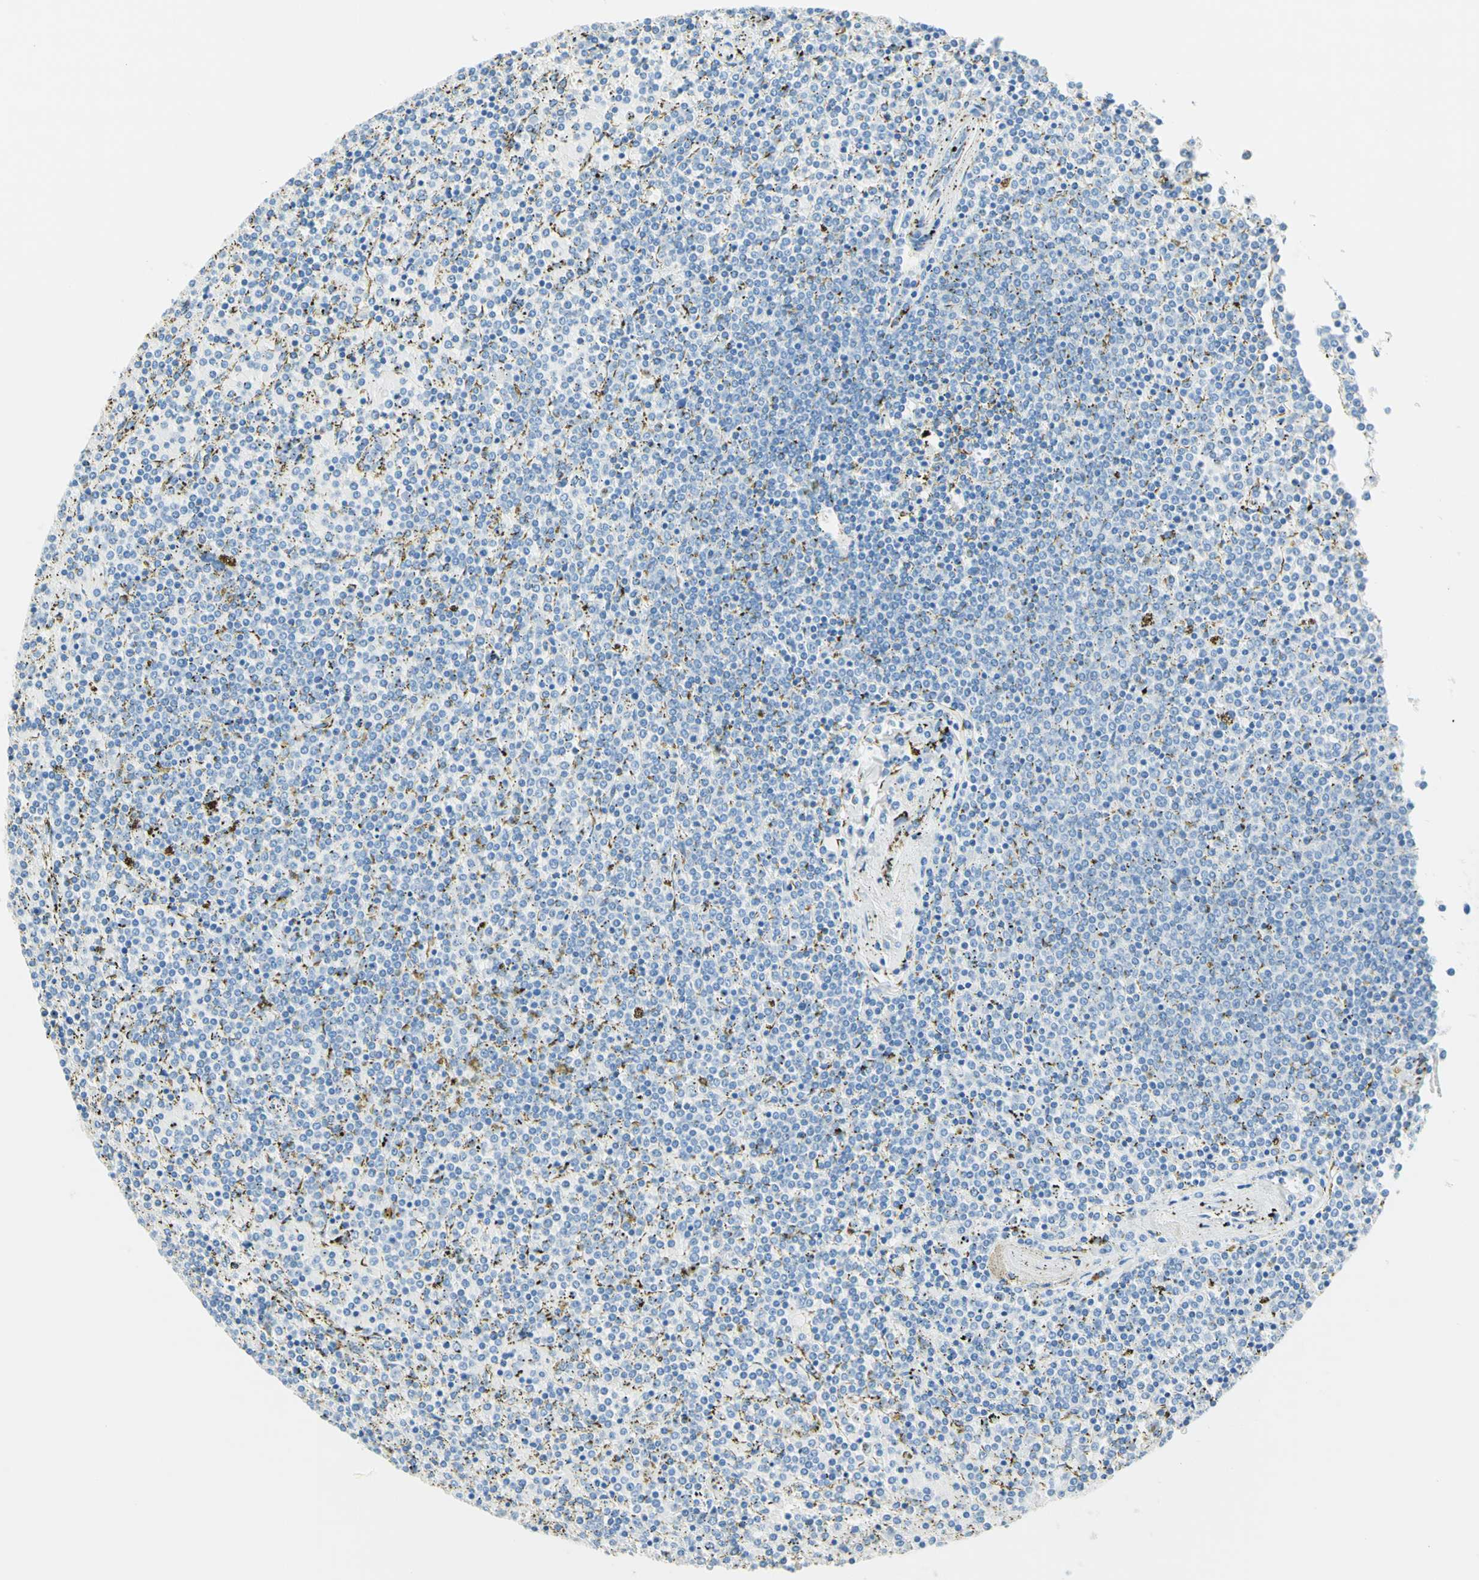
{"staining": {"intensity": "negative", "quantity": "none", "location": "none"}, "tissue": "lymphoma", "cell_type": "Tumor cells", "image_type": "cancer", "snomed": [{"axis": "morphology", "description": "Malignant lymphoma, non-Hodgkin's type, Low grade"}, {"axis": "topography", "description": "Spleen"}], "caption": "Lymphoma was stained to show a protein in brown. There is no significant expression in tumor cells.", "gene": "IL6ST", "patient": {"sex": "female", "age": 77}}